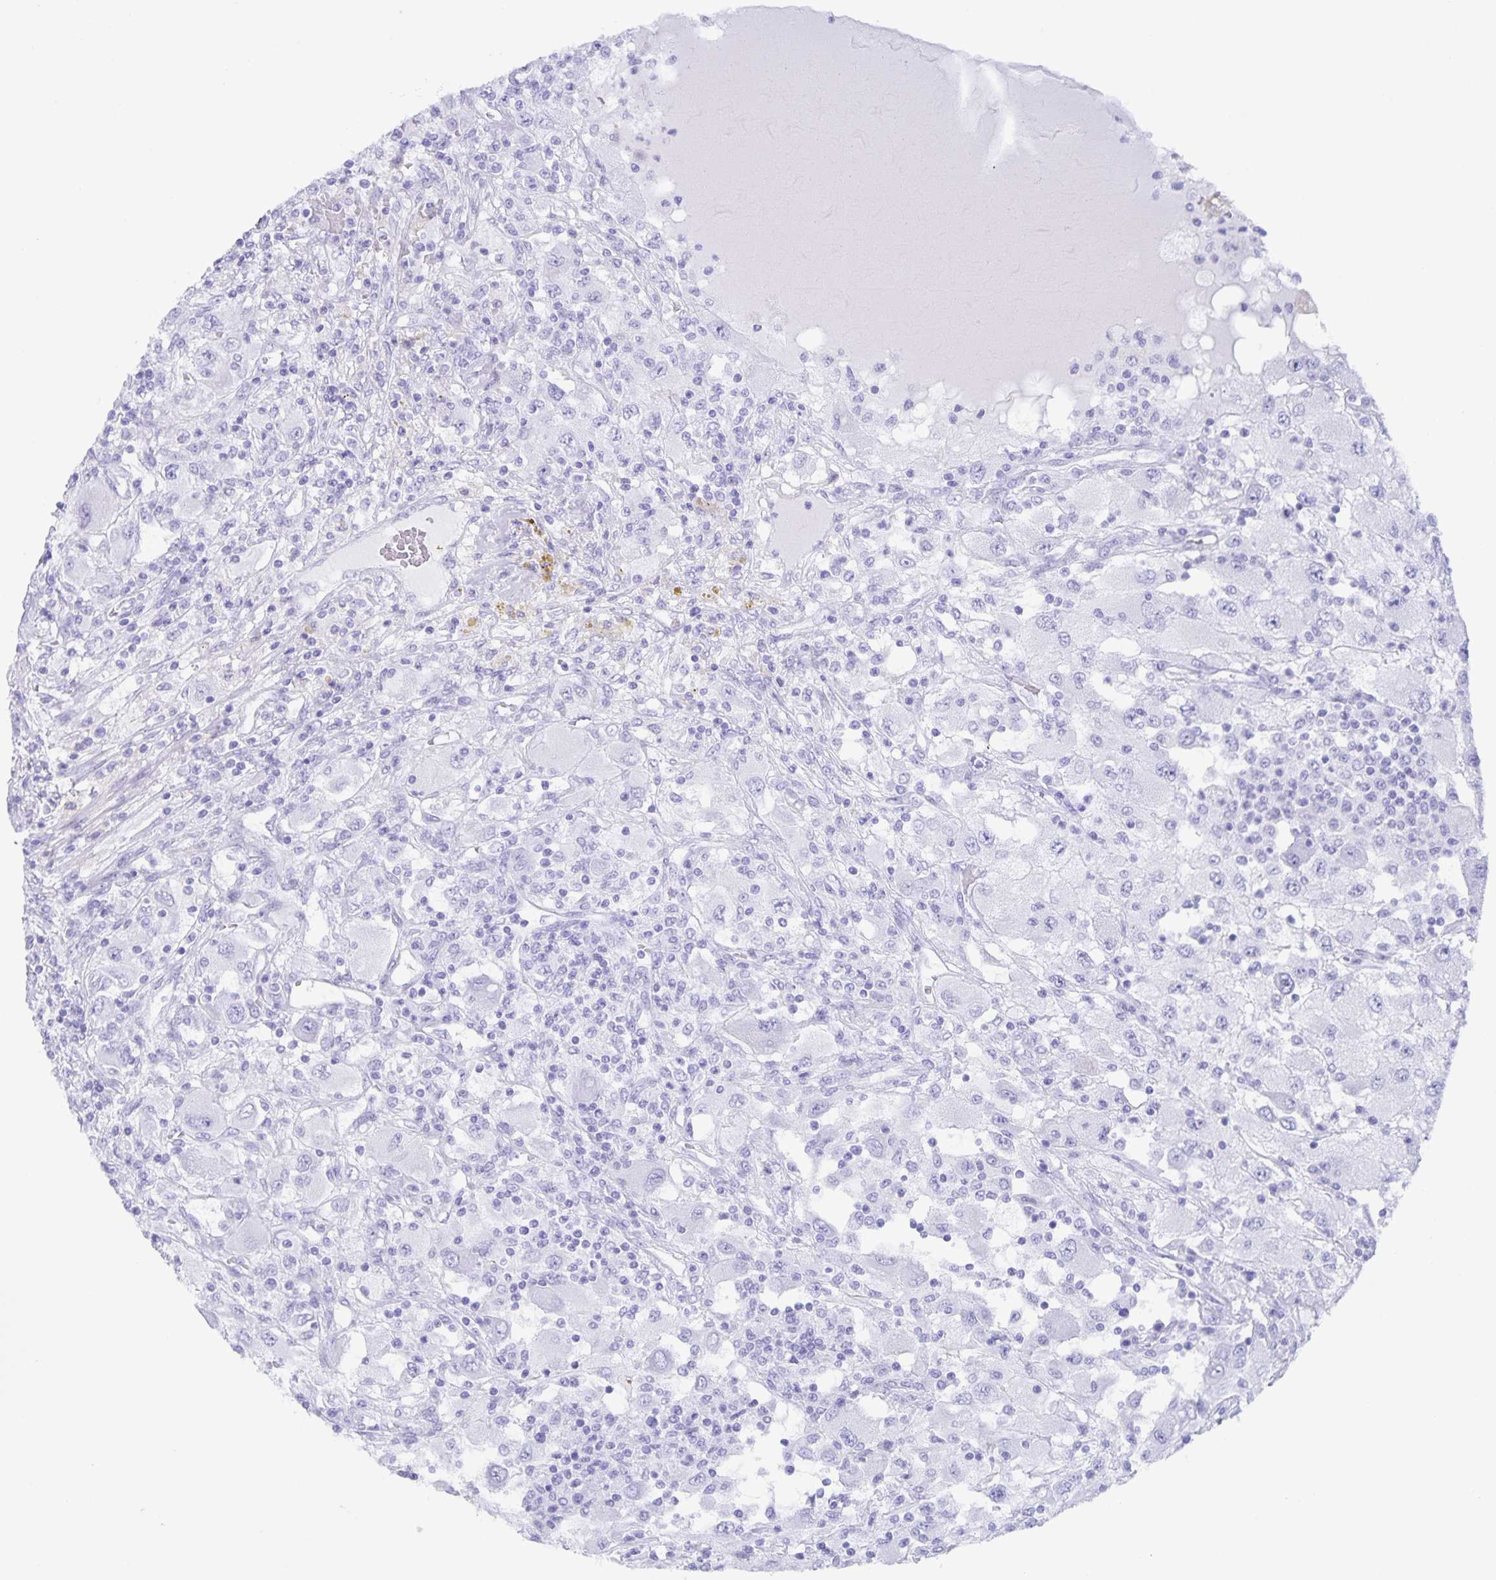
{"staining": {"intensity": "negative", "quantity": "none", "location": "none"}, "tissue": "renal cancer", "cell_type": "Tumor cells", "image_type": "cancer", "snomed": [{"axis": "morphology", "description": "Adenocarcinoma, NOS"}, {"axis": "topography", "description": "Kidney"}], "caption": "This is an IHC histopathology image of renal cancer (adenocarcinoma). There is no positivity in tumor cells.", "gene": "AQP4", "patient": {"sex": "female", "age": 67}}